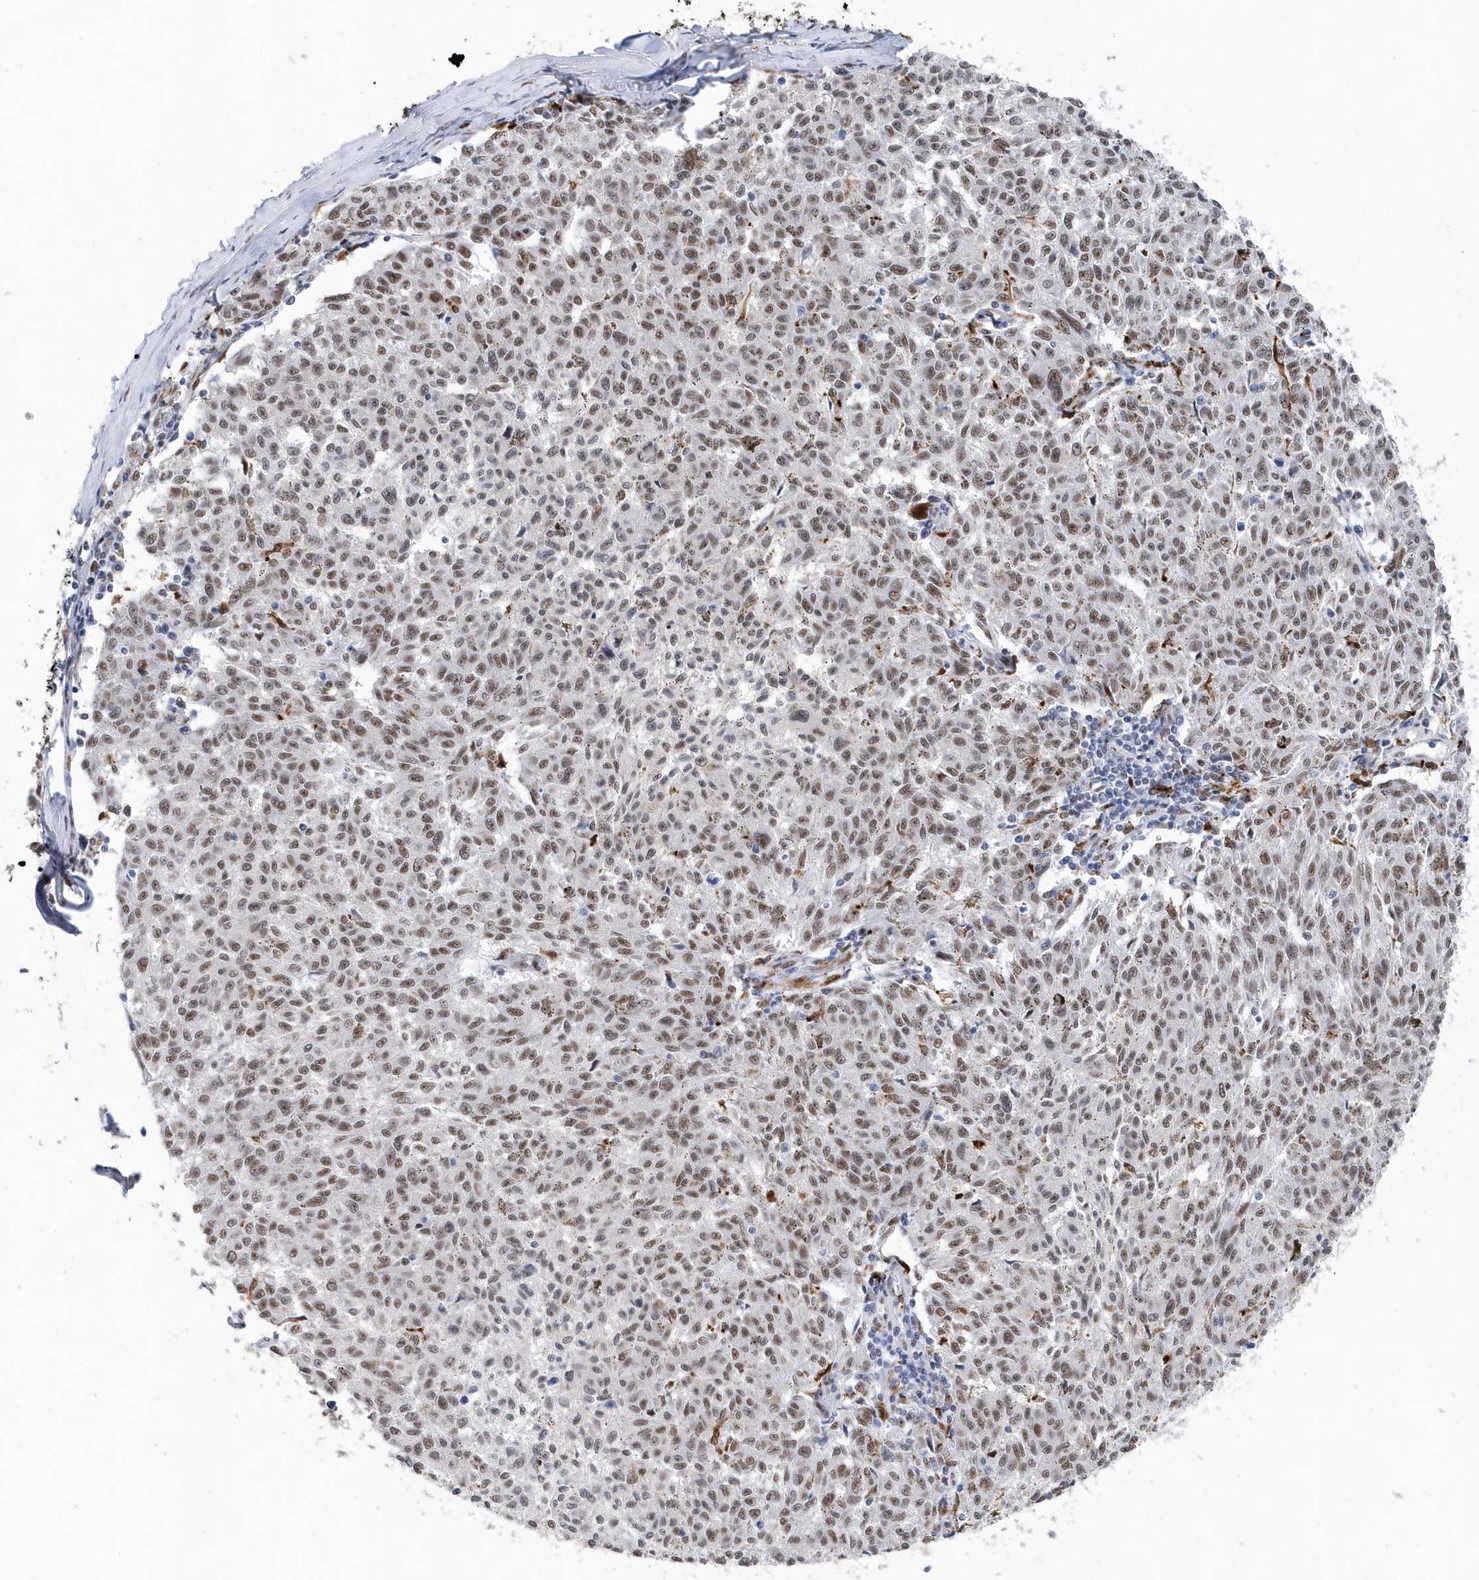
{"staining": {"intensity": "moderate", "quantity": ">75%", "location": "nuclear"}, "tissue": "melanoma", "cell_type": "Tumor cells", "image_type": "cancer", "snomed": [{"axis": "morphology", "description": "Malignant melanoma, NOS"}, {"axis": "topography", "description": "Skin"}], "caption": "Malignant melanoma stained with immunohistochemistry (IHC) exhibits moderate nuclear staining in about >75% of tumor cells.", "gene": "RPP30", "patient": {"sex": "female", "age": 72}}